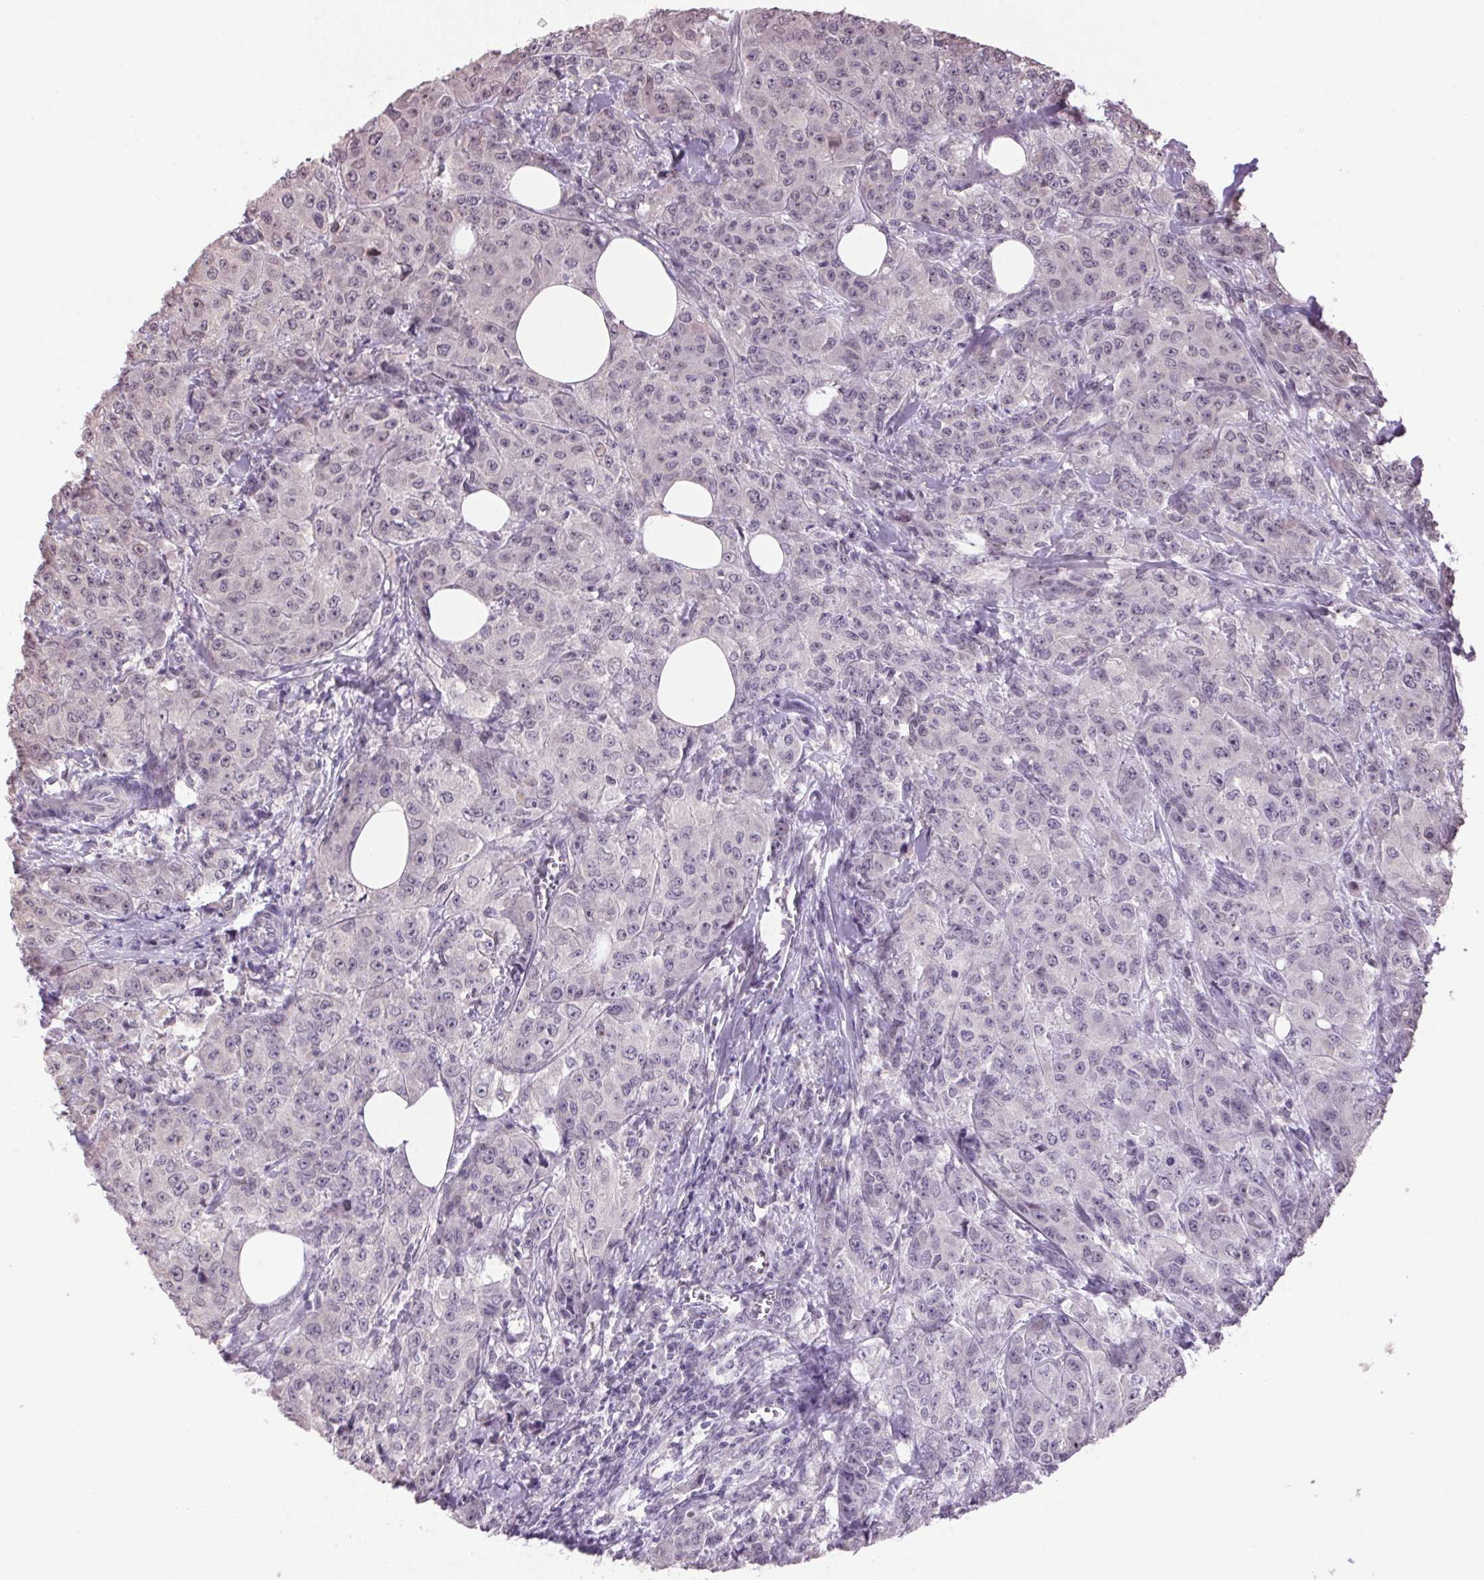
{"staining": {"intensity": "weak", "quantity": "25%-75%", "location": "nuclear"}, "tissue": "breast cancer", "cell_type": "Tumor cells", "image_type": "cancer", "snomed": [{"axis": "morphology", "description": "Normal tissue, NOS"}, {"axis": "morphology", "description": "Duct carcinoma"}, {"axis": "topography", "description": "Breast"}], "caption": "Protein staining of breast cancer (intraductal carcinoma) tissue reveals weak nuclear staining in about 25%-75% of tumor cells.", "gene": "VWA3B", "patient": {"sex": "female", "age": 43}}